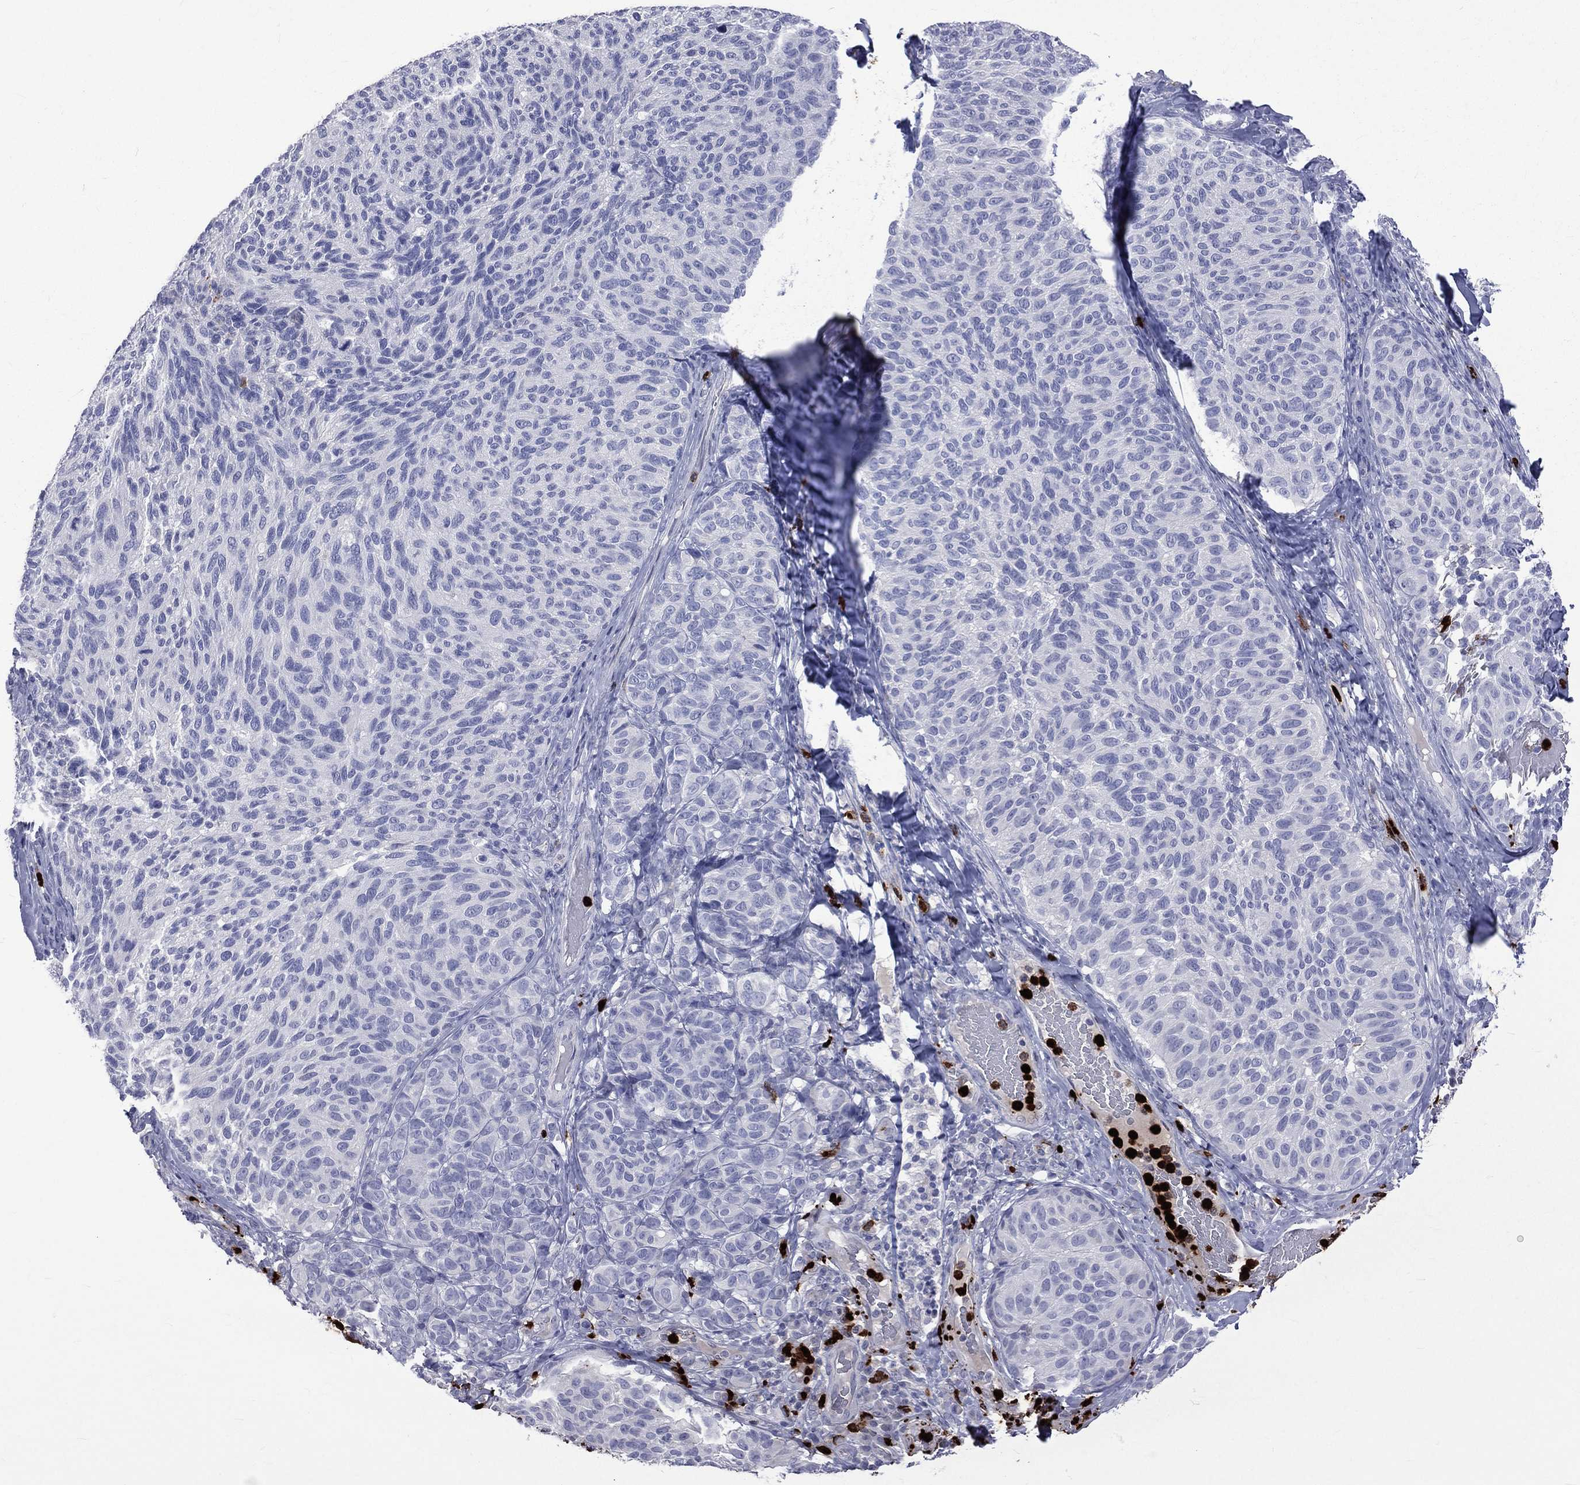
{"staining": {"intensity": "negative", "quantity": "none", "location": "none"}, "tissue": "melanoma", "cell_type": "Tumor cells", "image_type": "cancer", "snomed": [{"axis": "morphology", "description": "Malignant melanoma, NOS"}, {"axis": "topography", "description": "Skin"}], "caption": "Immunohistochemical staining of human malignant melanoma reveals no significant positivity in tumor cells.", "gene": "ELANE", "patient": {"sex": "female", "age": 73}}